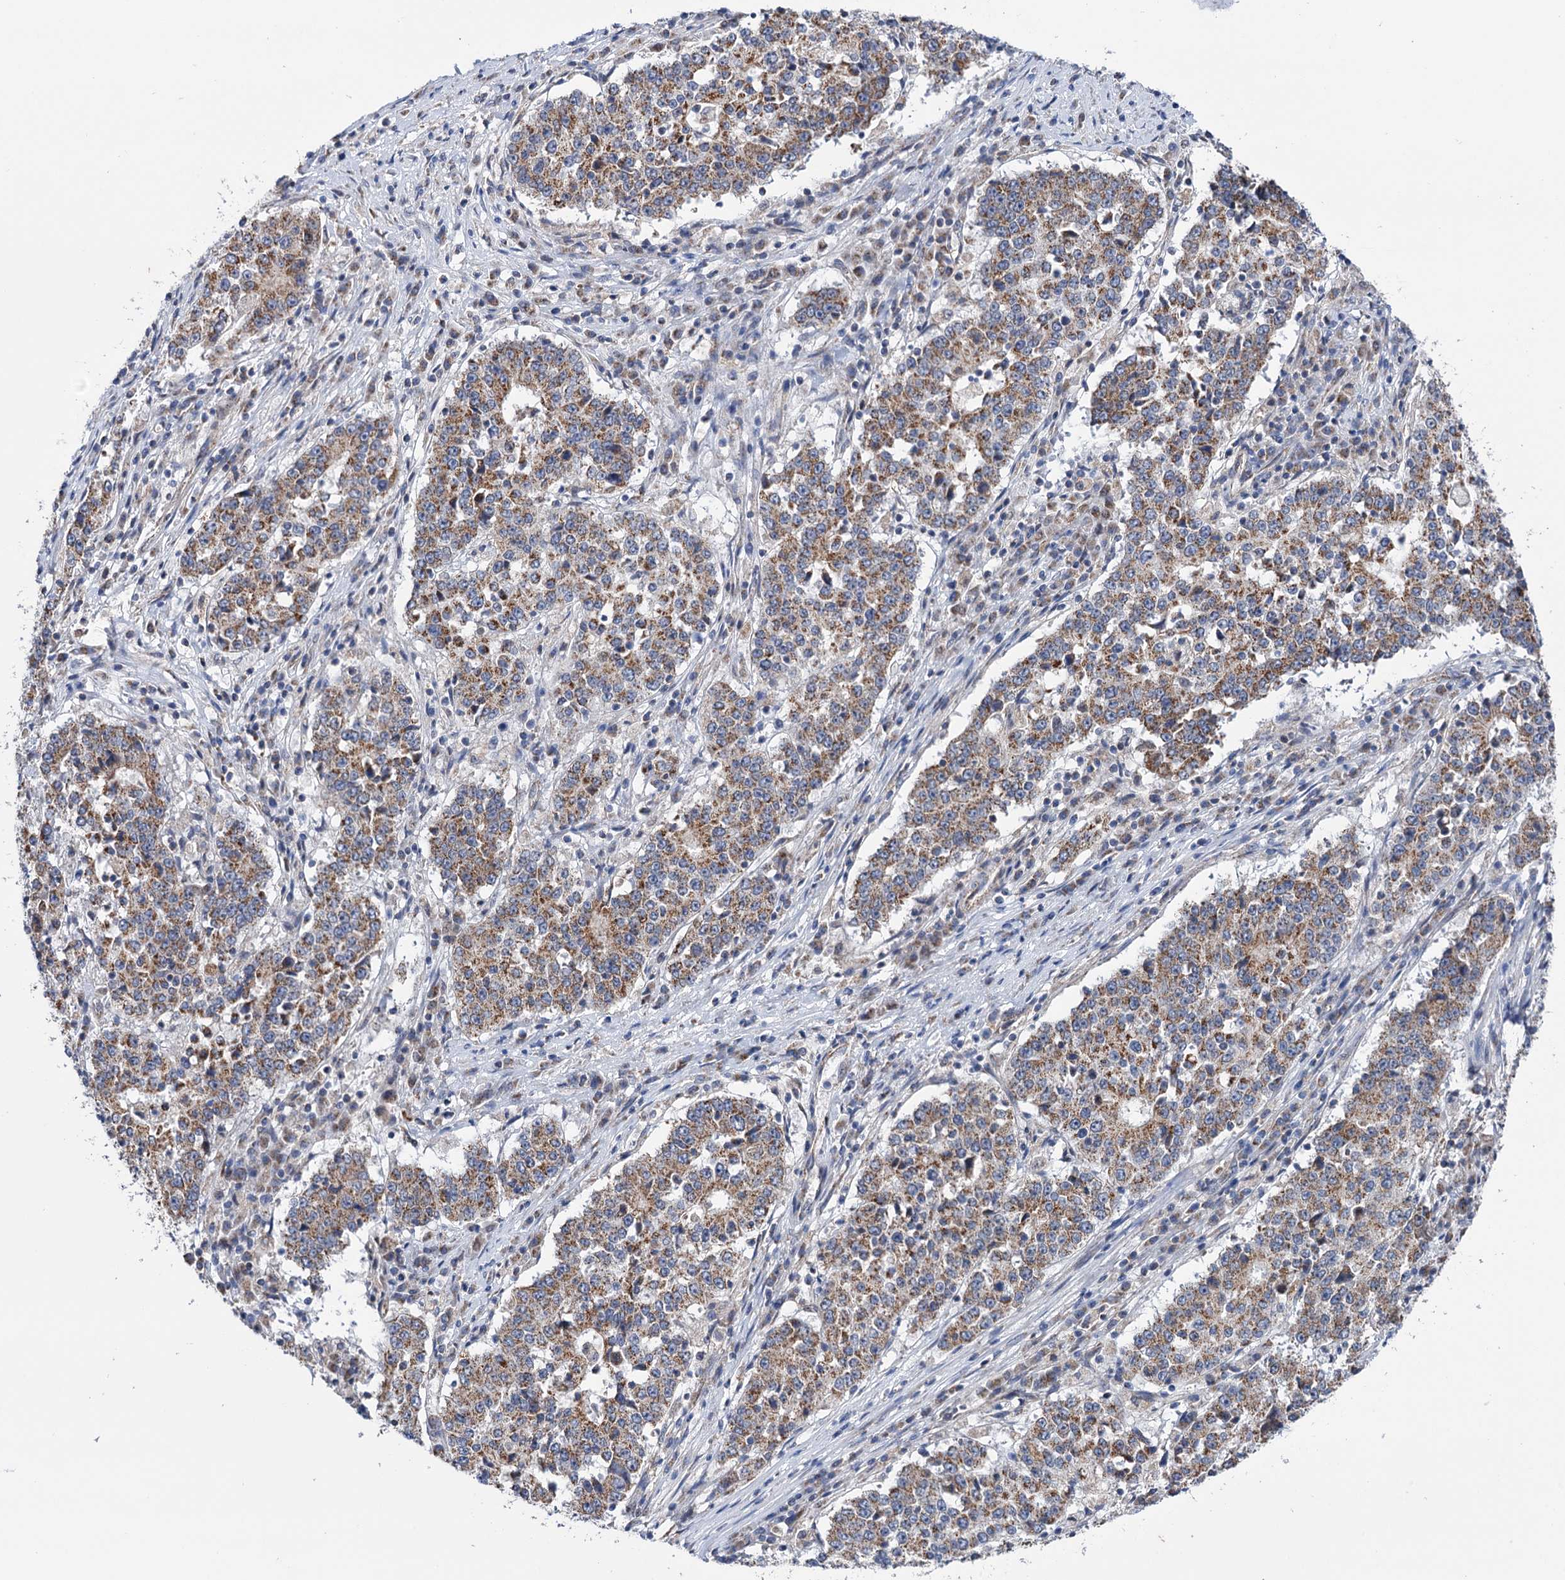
{"staining": {"intensity": "moderate", "quantity": ">75%", "location": "cytoplasmic/membranous"}, "tissue": "stomach cancer", "cell_type": "Tumor cells", "image_type": "cancer", "snomed": [{"axis": "morphology", "description": "Adenocarcinoma, NOS"}, {"axis": "topography", "description": "Stomach"}], "caption": "This histopathology image reveals immunohistochemistry staining of human stomach cancer (adenocarcinoma), with medium moderate cytoplasmic/membranous expression in approximately >75% of tumor cells.", "gene": "SUCLA2", "patient": {"sex": "male", "age": 59}}